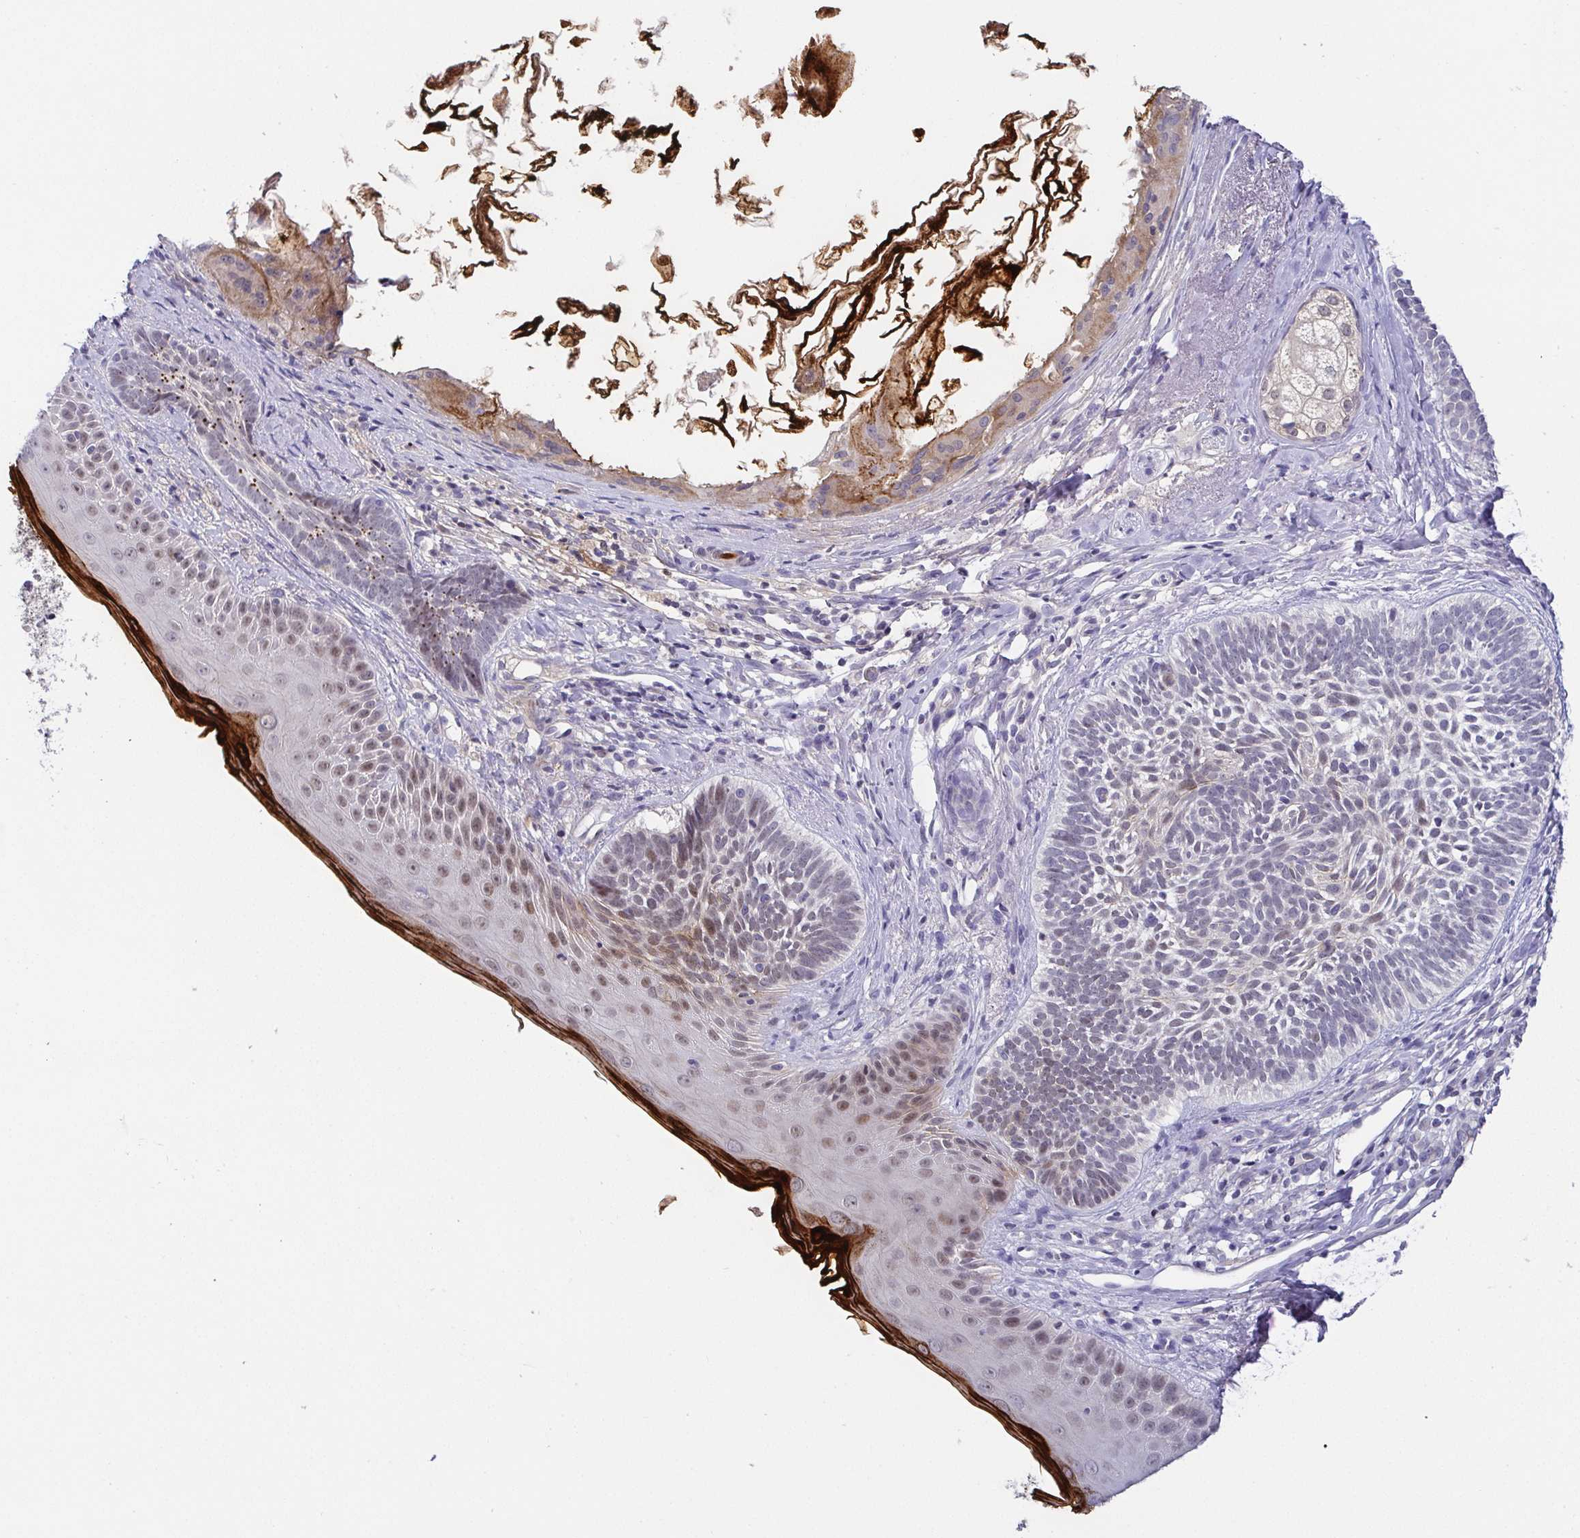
{"staining": {"intensity": "strong", "quantity": "<25%", "location": "cytoplasmic/membranous"}, "tissue": "skin cancer", "cell_type": "Tumor cells", "image_type": "cancer", "snomed": [{"axis": "morphology", "description": "Basal cell carcinoma"}, {"axis": "topography", "description": "Skin"}], "caption": "Tumor cells show strong cytoplasmic/membranous positivity in approximately <25% of cells in skin cancer.", "gene": "RNASE7", "patient": {"sex": "female", "age": 74}}